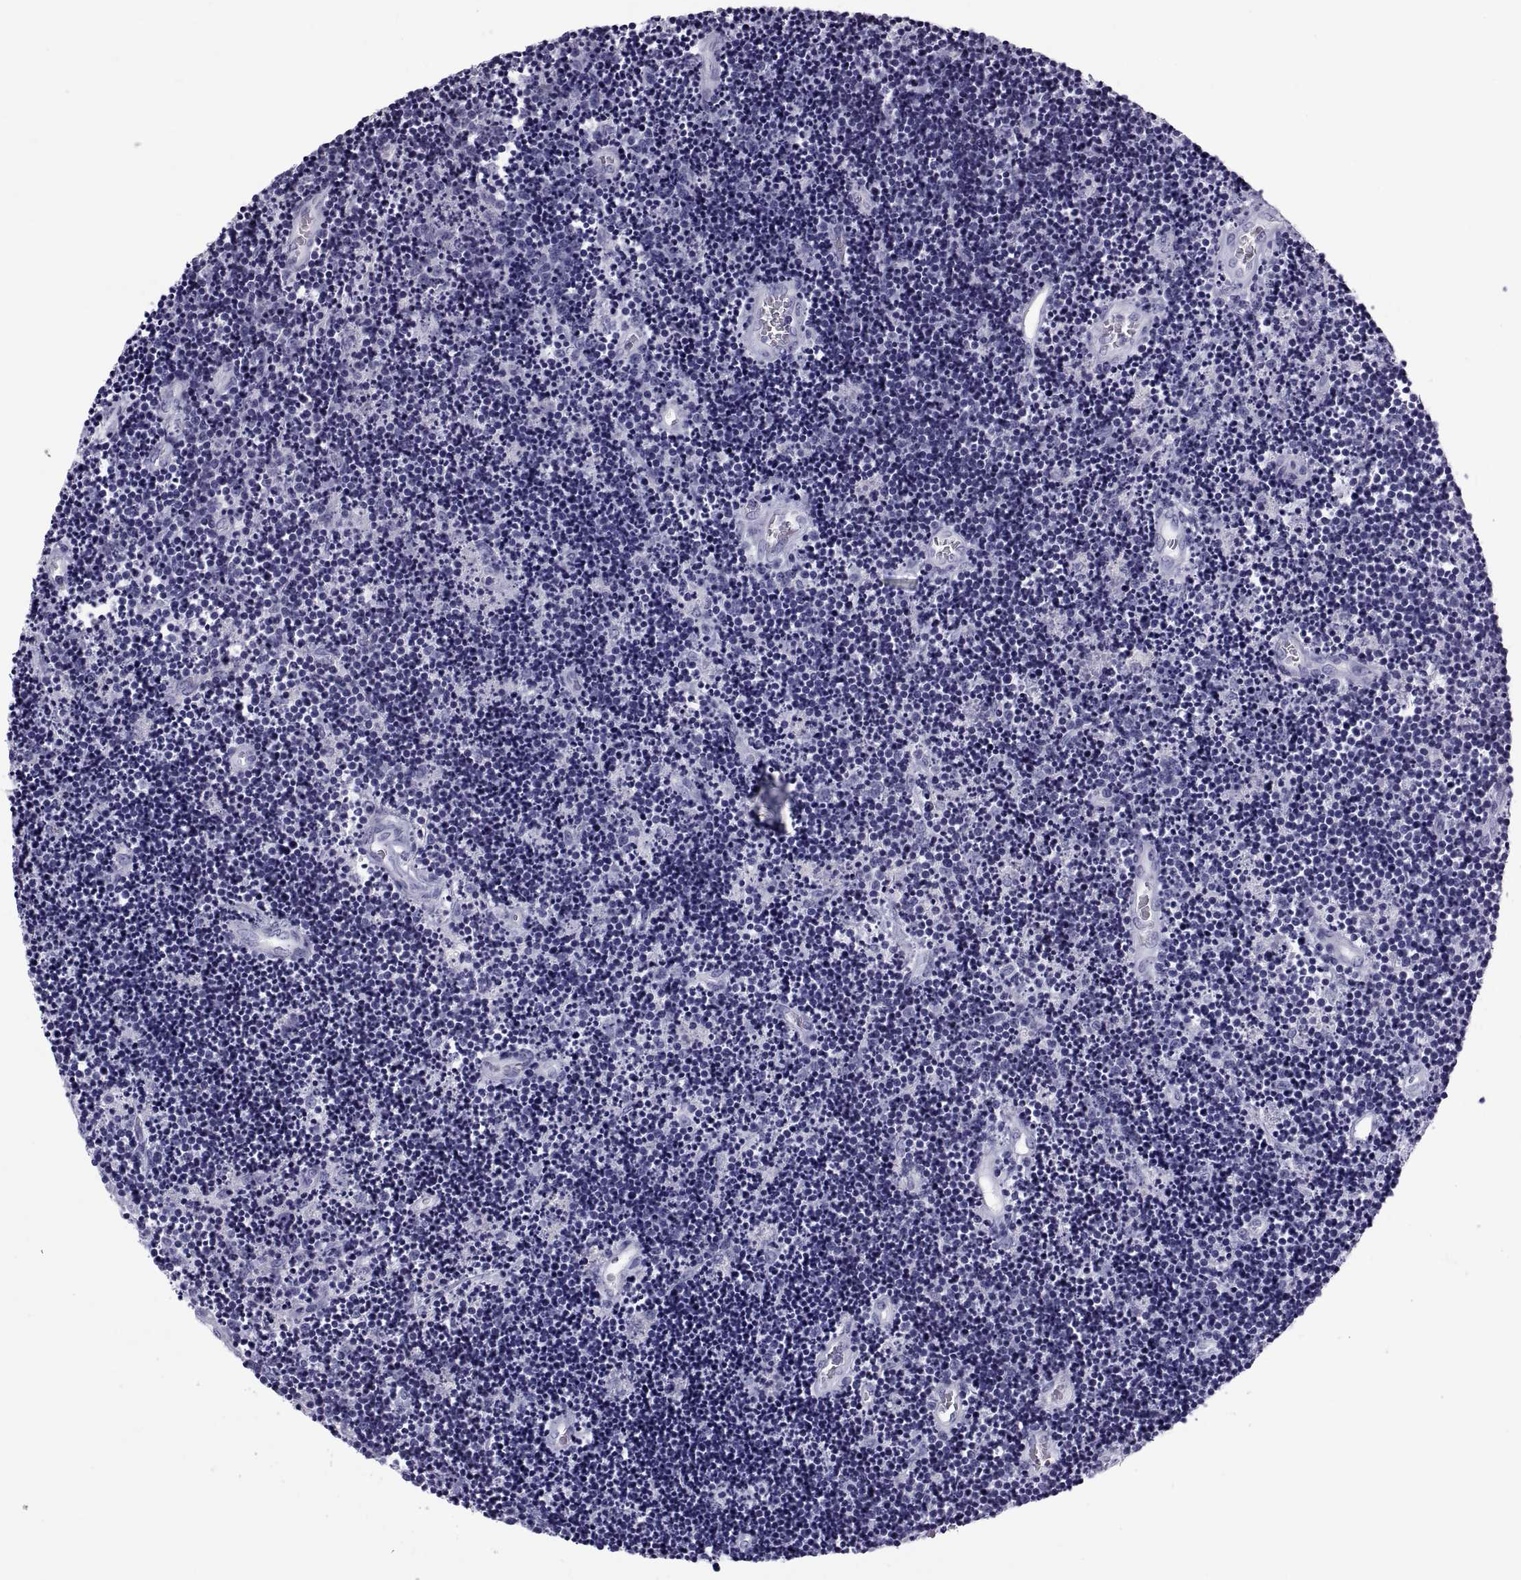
{"staining": {"intensity": "negative", "quantity": "none", "location": "none"}, "tissue": "lymphoma", "cell_type": "Tumor cells", "image_type": "cancer", "snomed": [{"axis": "morphology", "description": "Malignant lymphoma, non-Hodgkin's type, Low grade"}, {"axis": "topography", "description": "Brain"}], "caption": "The micrograph exhibits no staining of tumor cells in lymphoma. The staining is performed using DAB brown chromogen with nuclei counter-stained in using hematoxylin.", "gene": "DEFB129", "patient": {"sex": "female", "age": 66}}